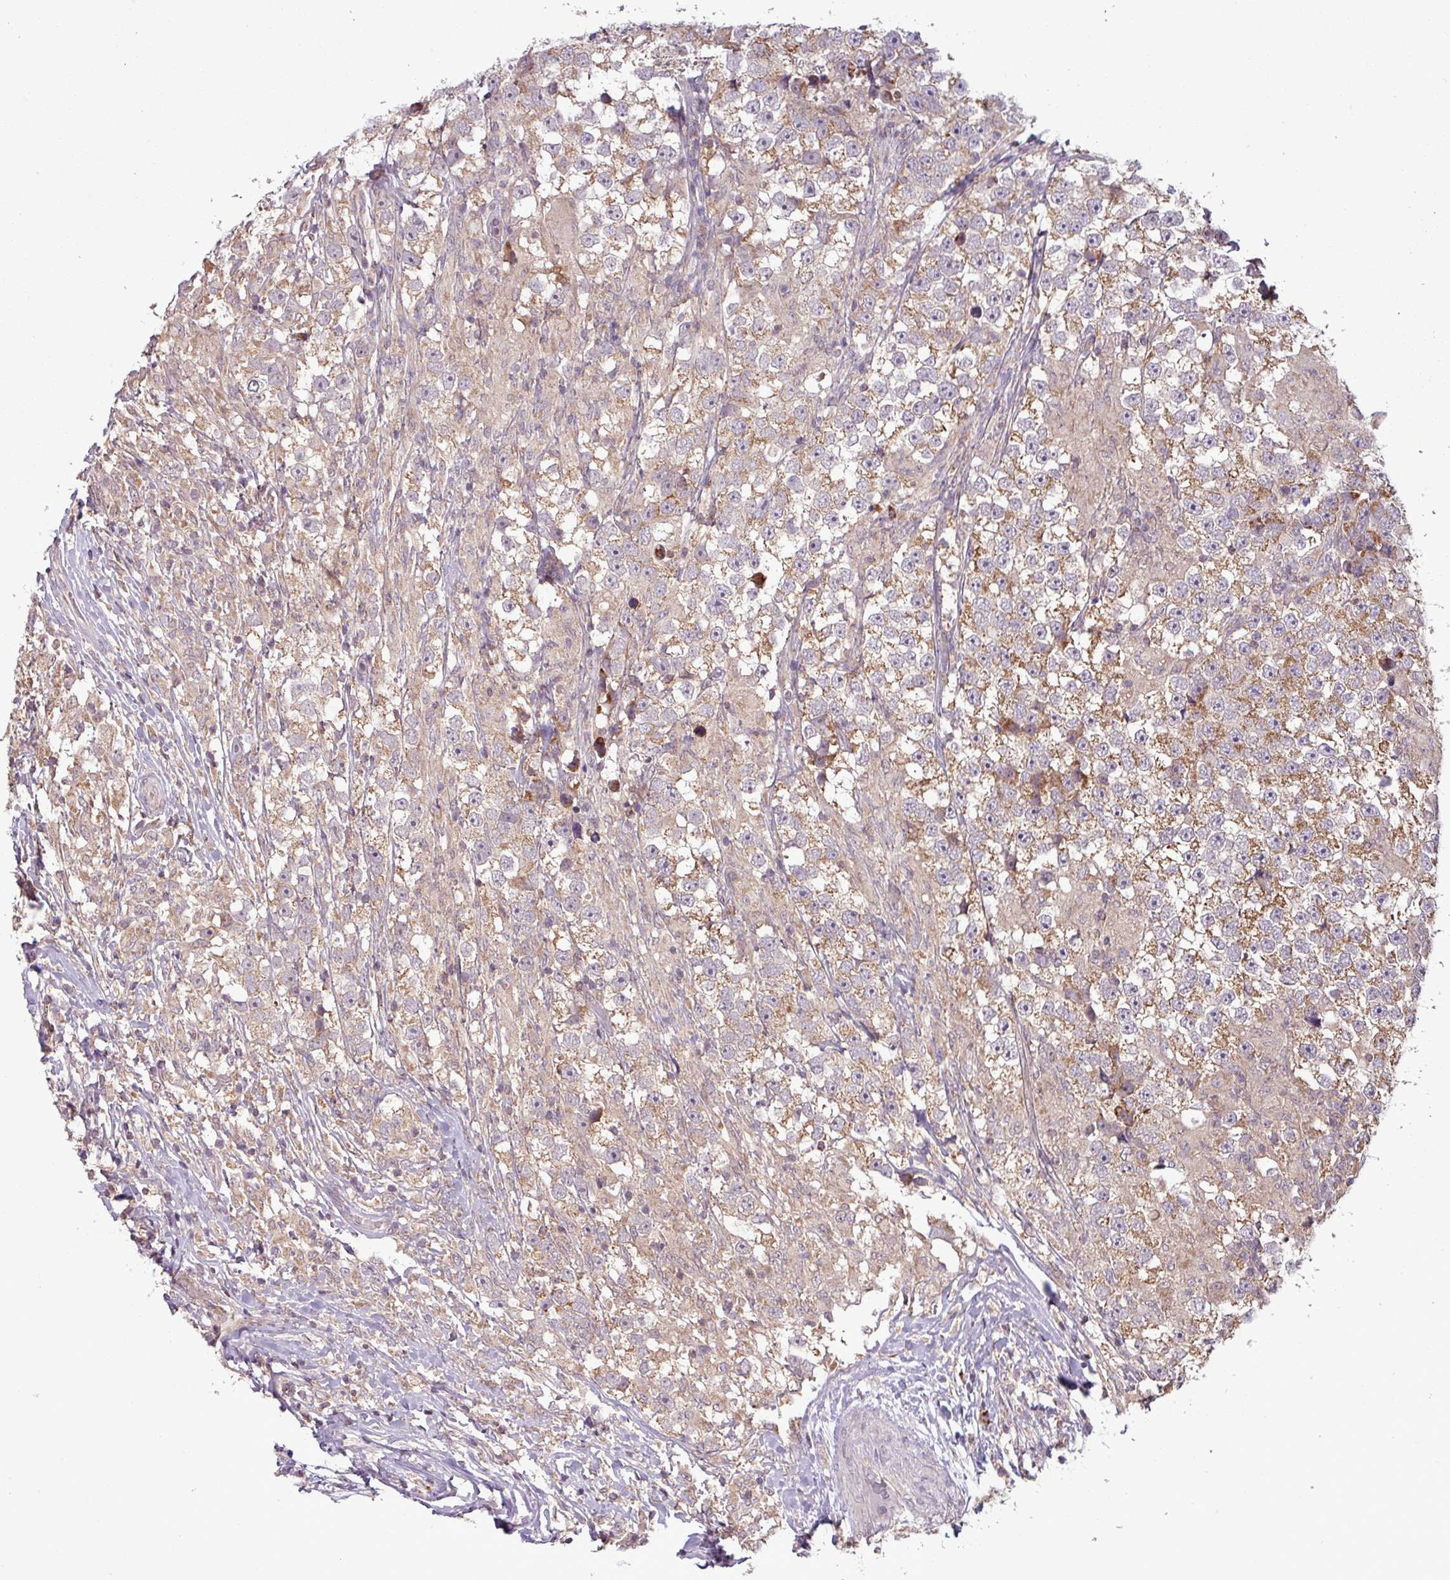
{"staining": {"intensity": "moderate", "quantity": ">75%", "location": "cytoplasmic/membranous"}, "tissue": "testis cancer", "cell_type": "Tumor cells", "image_type": "cancer", "snomed": [{"axis": "morphology", "description": "Seminoma, NOS"}, {"axis": "topography", "description": "Testis"}], "caption": "About >75% of tumor cells in testis seminoma show moderate cytoplasmic/membranous protein staining as visualized by brown immunohistochemical staining.", "gene": "MCTP2", "patient": {"sex": "male", "age": 46}}